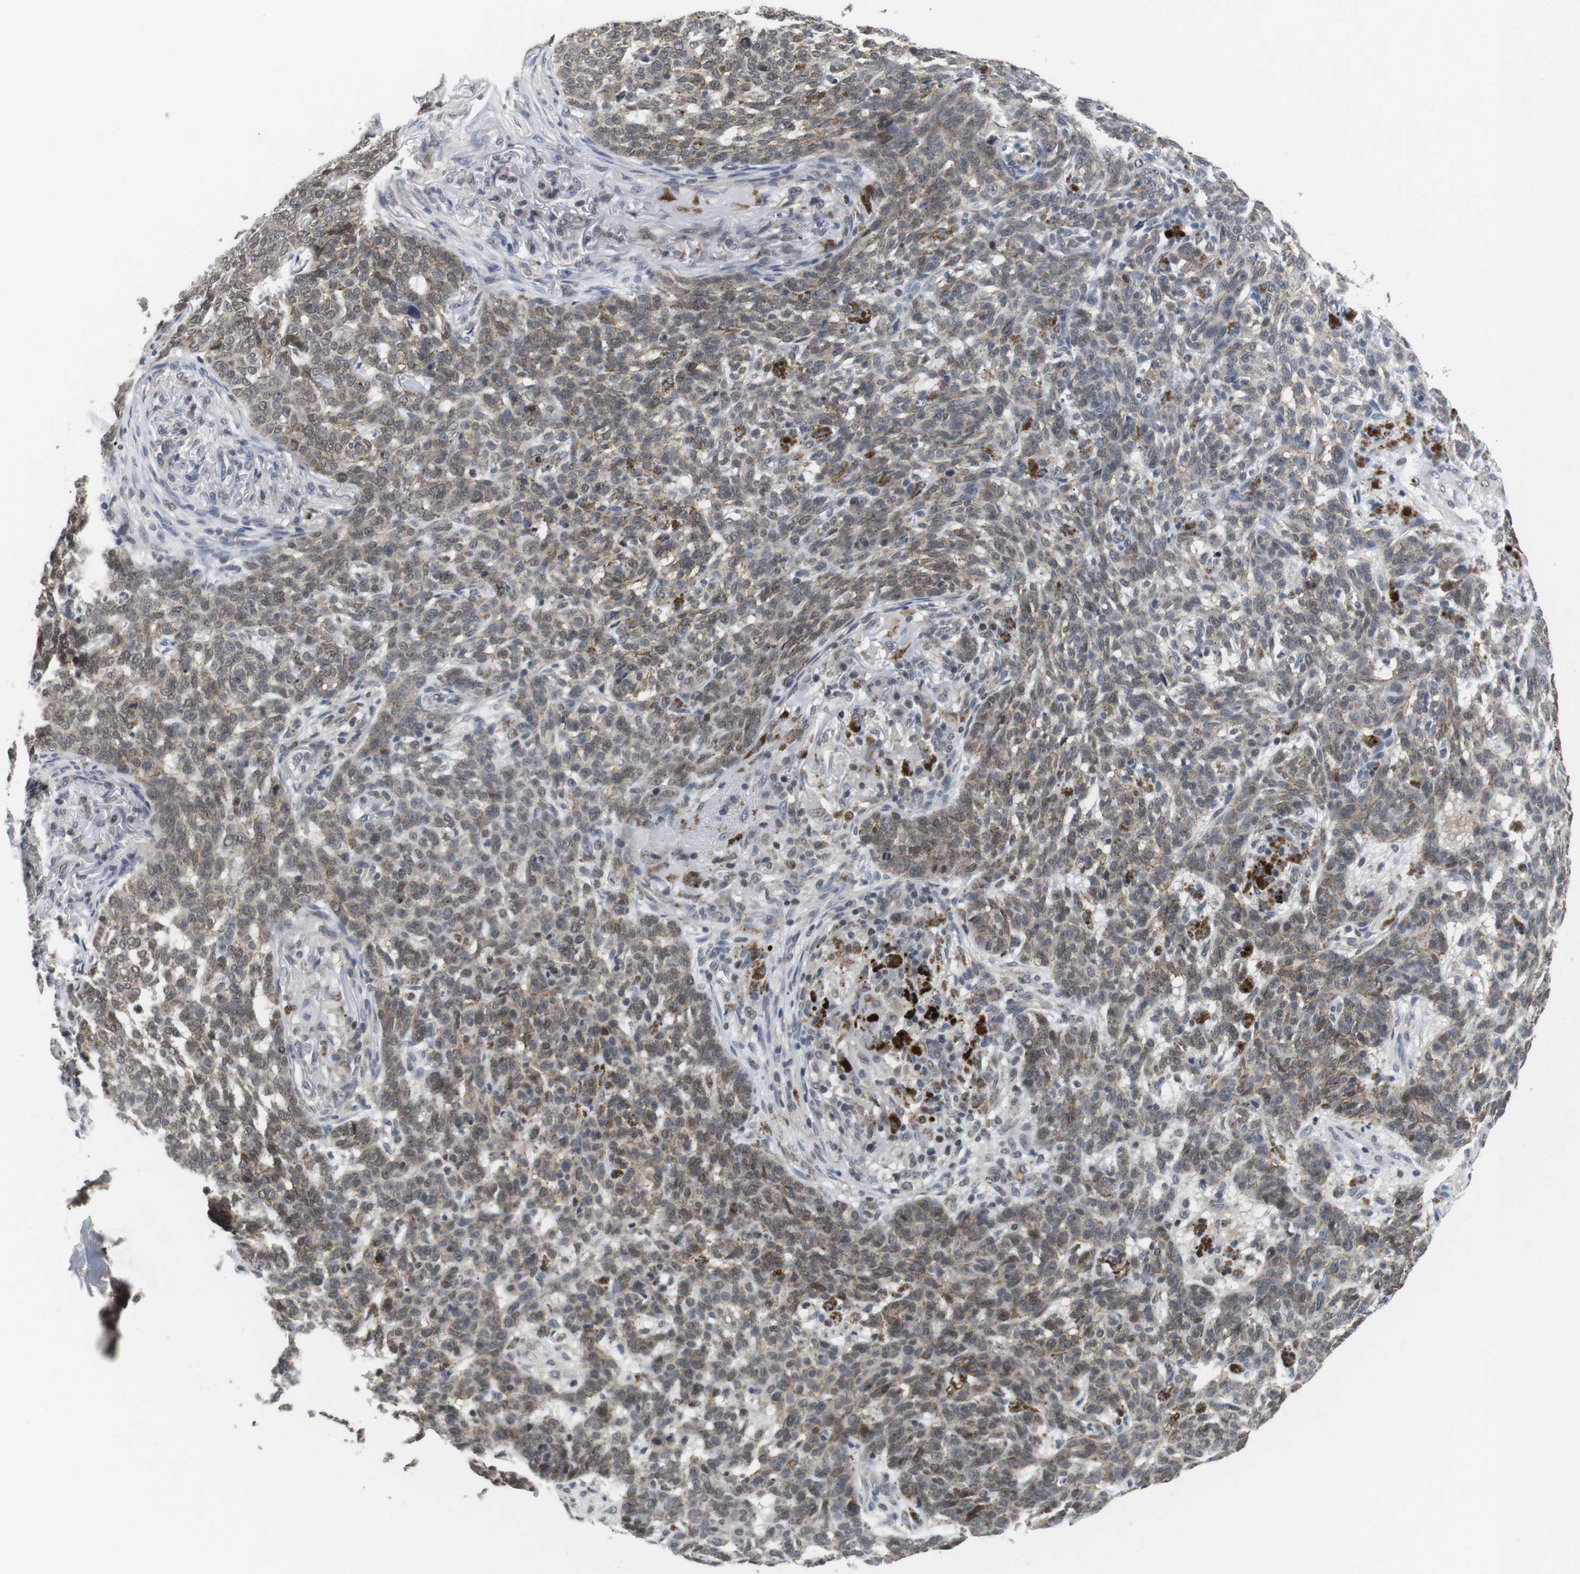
{"staining": {"intensity": "weak", "quantity": "25%-75%", "location": "cytoplasmic/membranous,nuclear"}, "tissue": "skin cancer", "cell_type": "Tumor cells", "image_type": "cancer", "snomed": [{"axis": "morphology", "description": "Basal cell carcinoma"}, {"axis": "topography", "description": "Skin"}], "caption": "Immunohistochemical staining of human skin cancer exhibits weak cytoplasmic/membranous and nuclear protein staining in about 25%-75% of tumor cells.", "gene": "NECTIN1", "patient": {"sex": "male", "age": 85}}